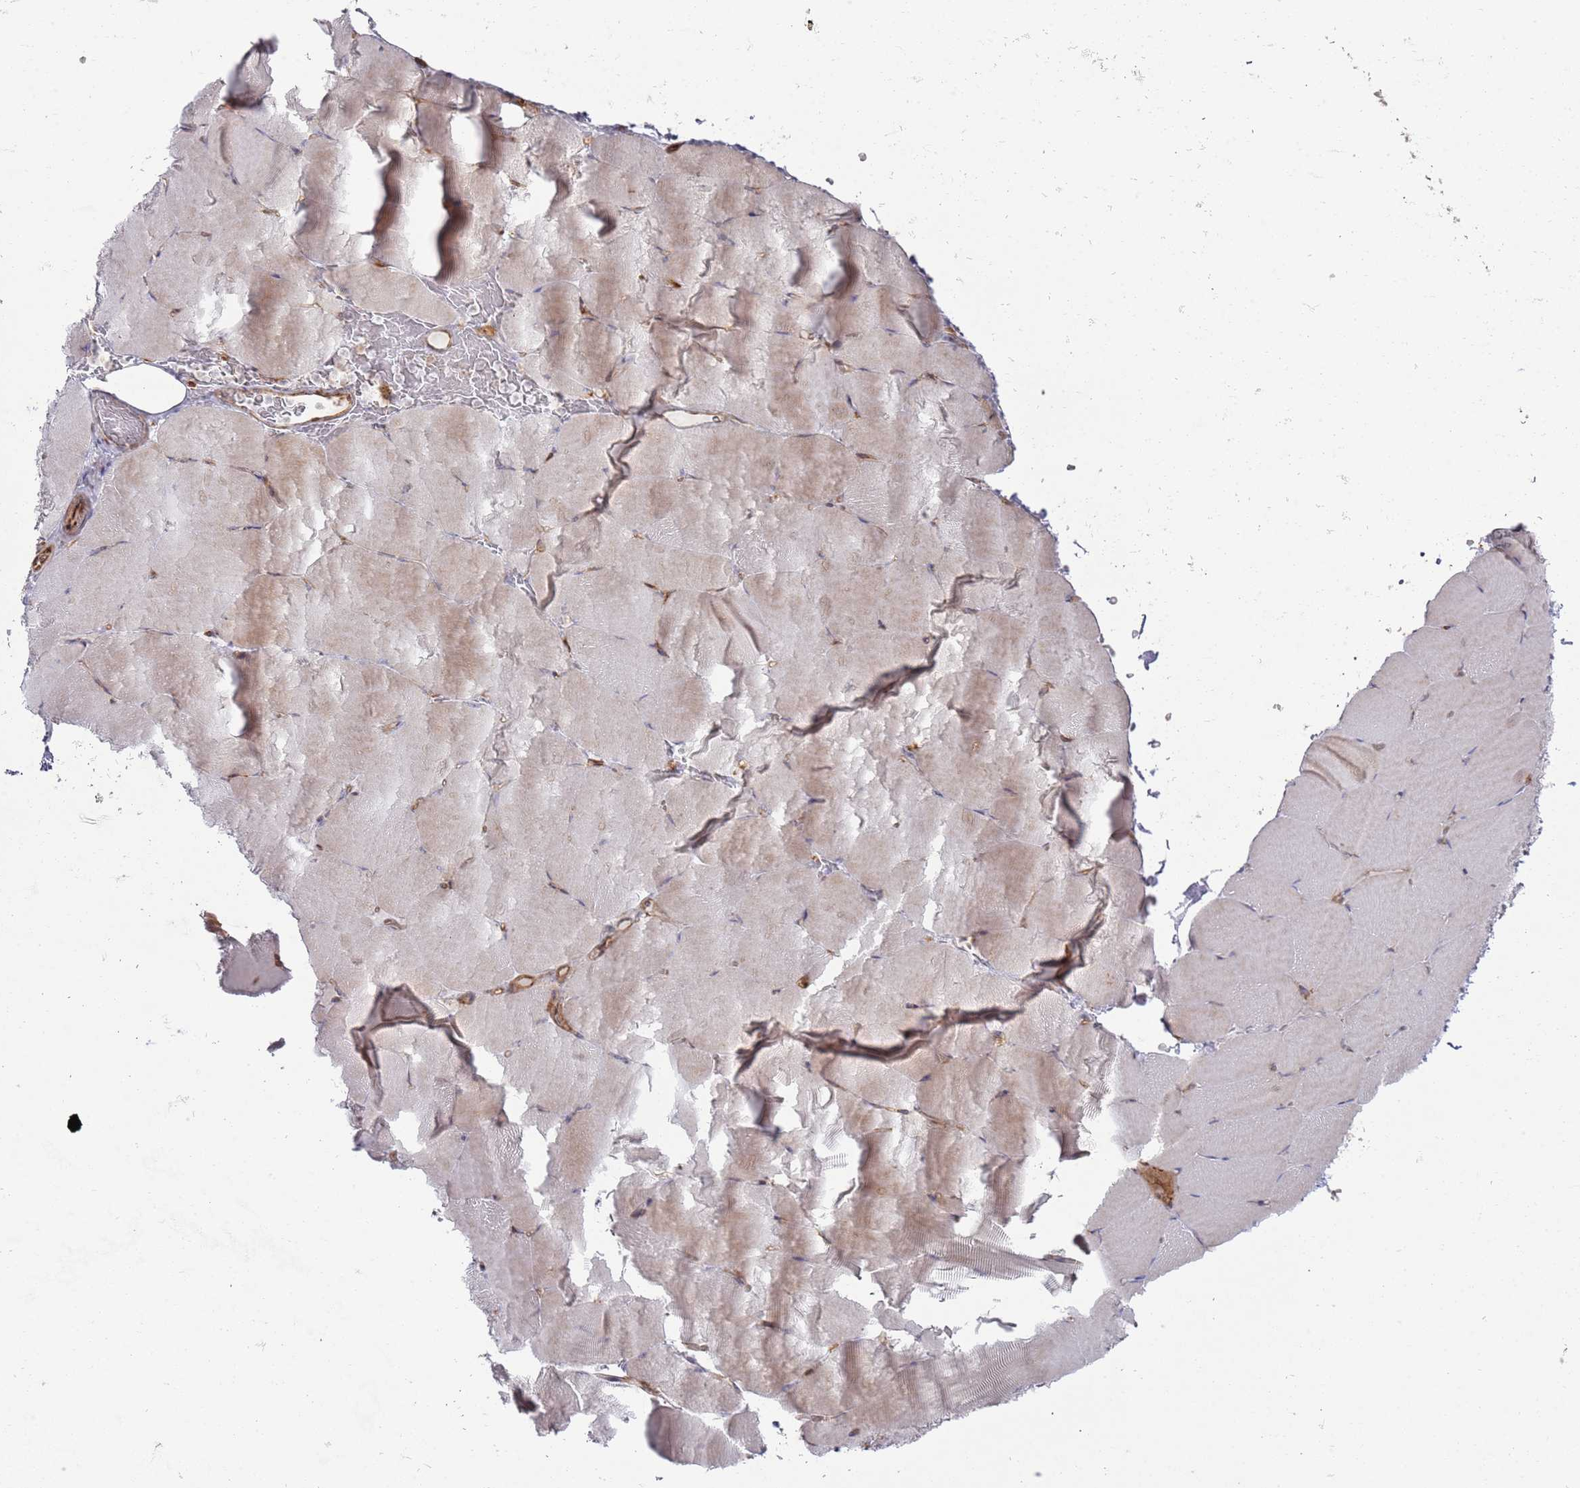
{"staining": {"intensity": "weak", "quantity": "<25%", "location": "cytoplasmic/membranous"}, "tissue": "skeletal muscle", "cell_type": "Myocytes", "image_type": "normal", "snomed": [{"axis": "morphology", "description": "Normal tissue, NOS"}, {"axis": "topography", "description": "Skeletal muscle"}, {"axis": "topography", "description": "Parathyroid gland"}], "caption": "Myocytes show no significant protein positivity in unremarkable skeletal muscle. (Stains: DAB (3,3'-diaminobenzidine) immunohistochemistry (IHC) with hematoxylin counter stain, Microscopy: brightfield microscopy at high magnification).", "gene": "PHF21A", "patient": {"sex": "female", "age": 37}}